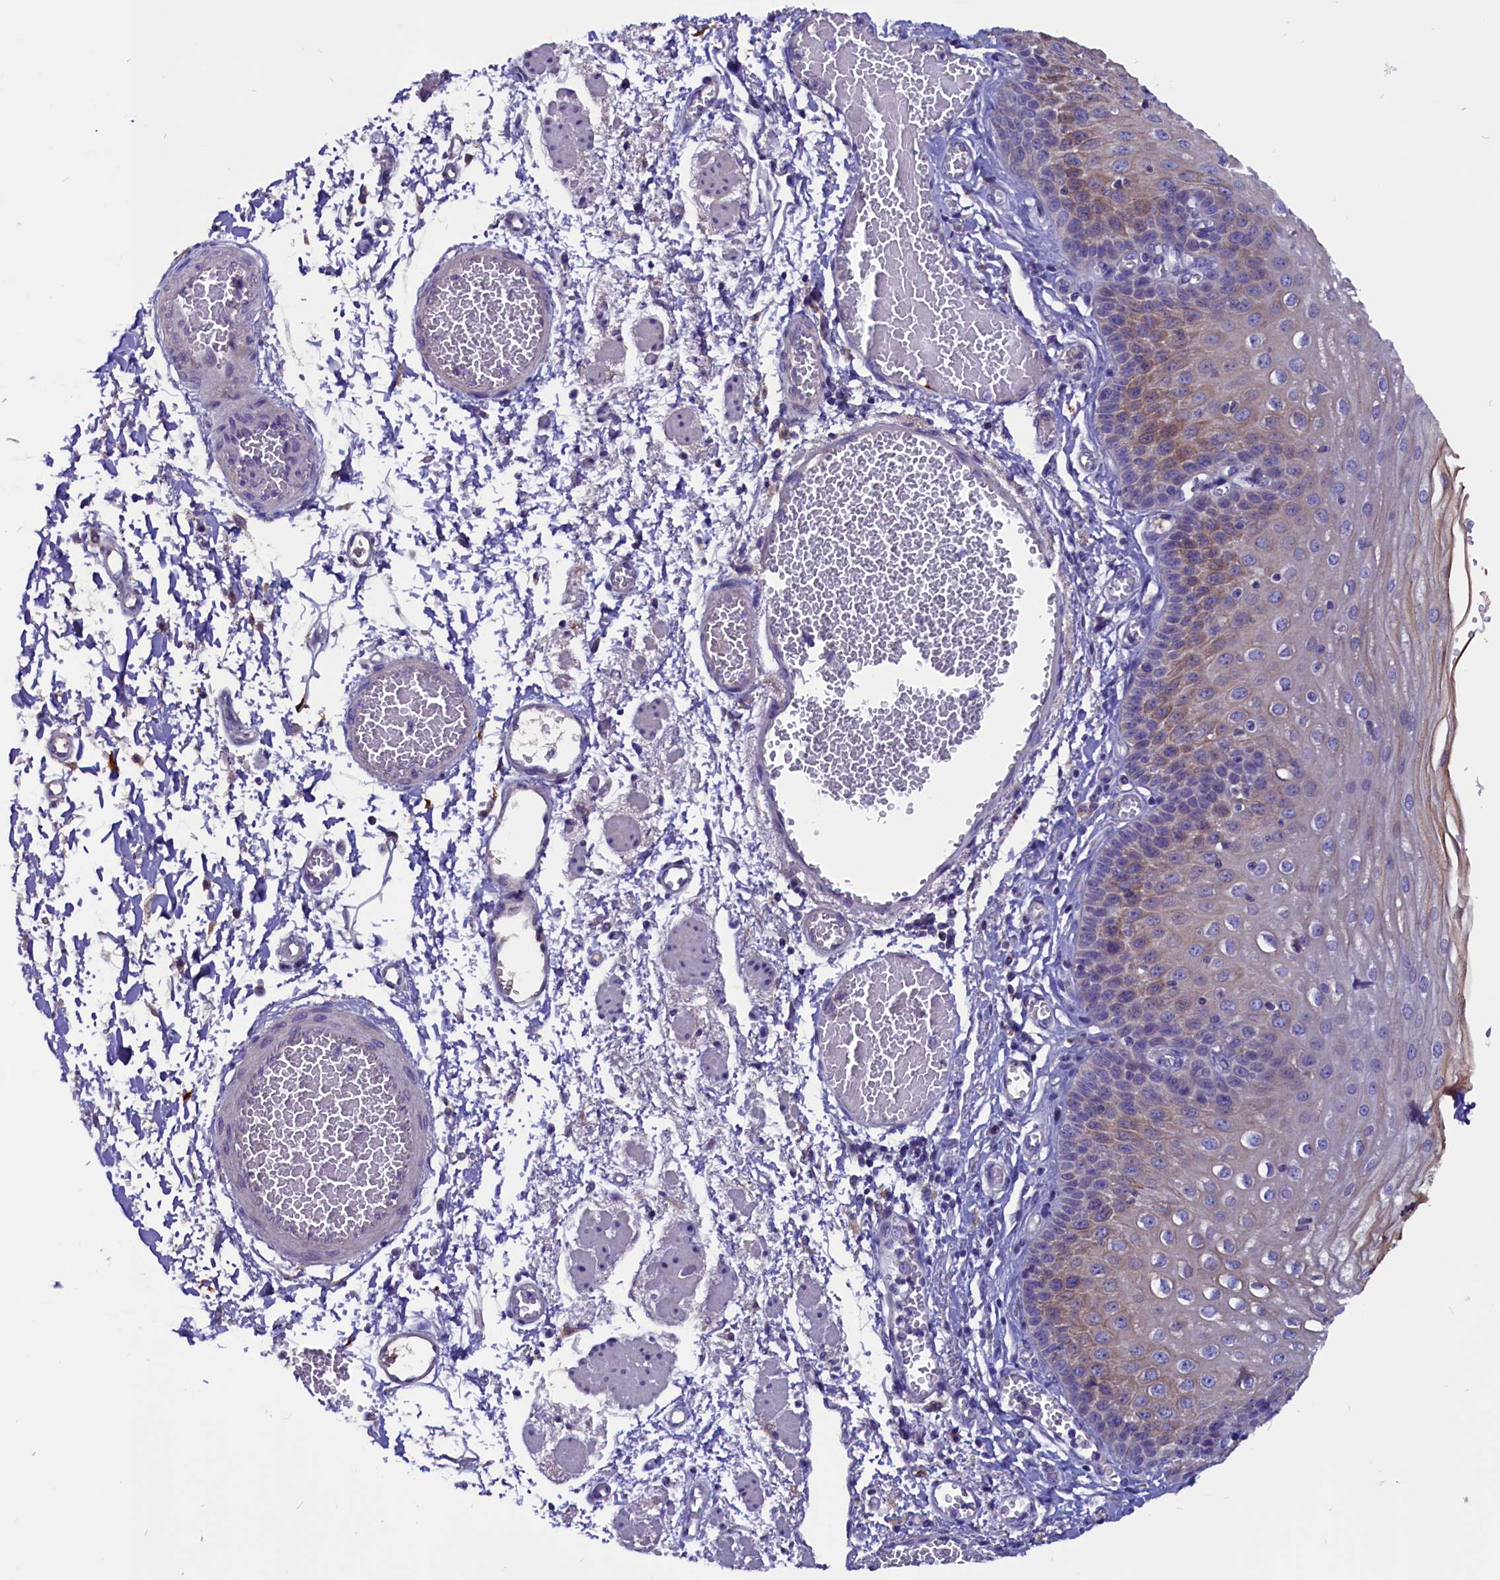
{"staining": {"intensity": "weak", "quantity": "25%-75%", "location": "cytoplasmic/membranous"}, "tissue": "esophagus", "cell_type": "Squamous epithelial cells", "image_type": "normal", "snomed": [{"axis": "morphology", "description": "Normal tissue, NOS"}, {"axis": "topography", "description": "Esophagus"}], "caption": "Weak cytoplasmic/membranous staining for a protein is identified in about 25%-75% of squamous epithelial cells of benign esophagus using immunohistochemistry.", "gene": "CCBE1", "patient": {"sex": "male", "age": 81}}